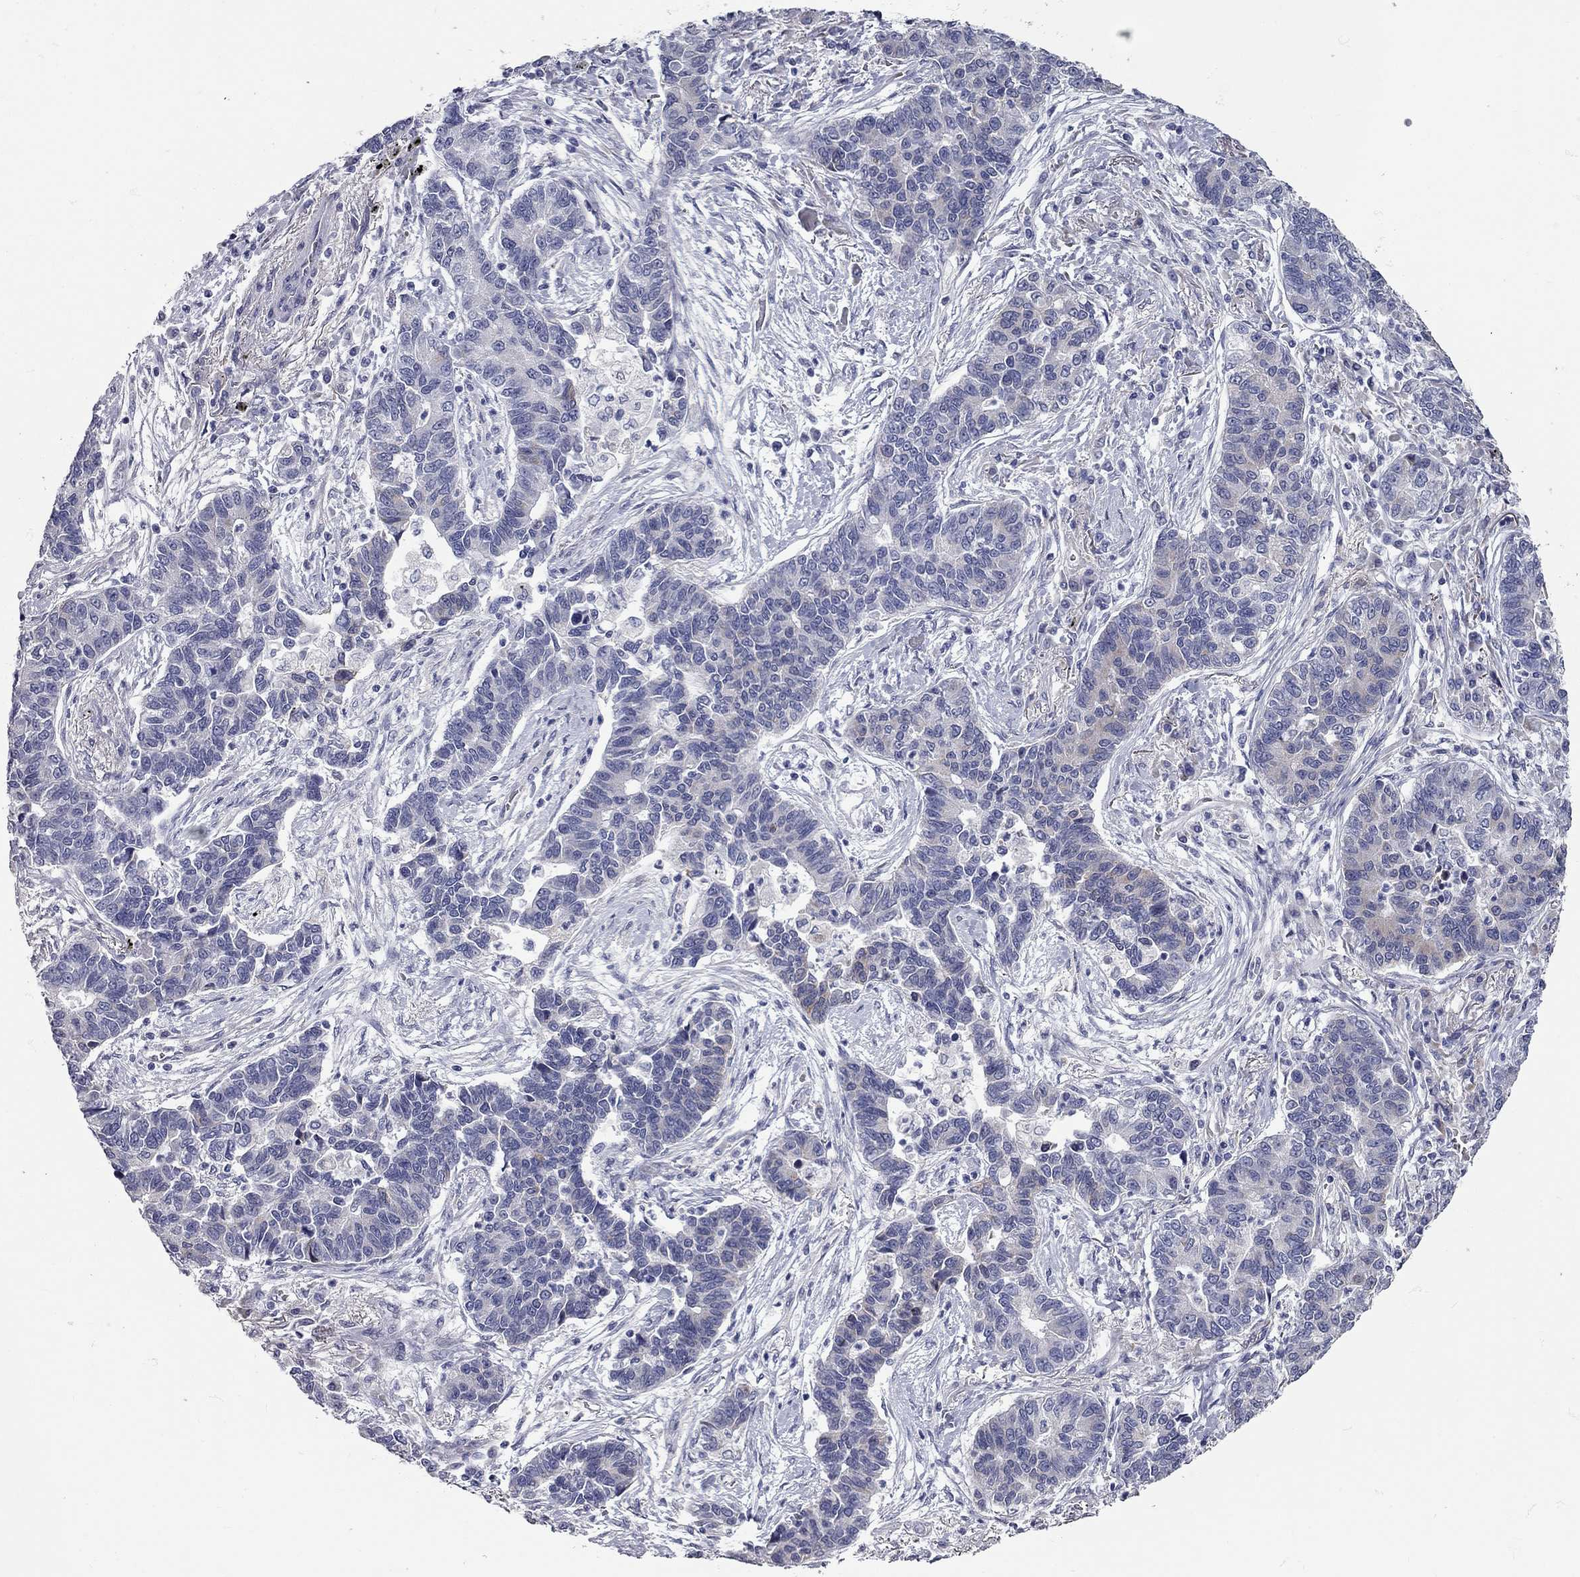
{"staining": {"intensity": "negative", "quantity": "none", "location": "none"}, "tissue": "lung cancer", "cell_type": "Tumor cells", "image_type": "cancer", "snomed": [{"axis": "morphology", "description": "Adenocarcinoma, NOS"}, {"axis": "topography", "description": "Lung"}], "caption": "Tumor cells are negative for protein expression in human lung cancer (adenocarcinoma).", "gene": "XAGE2", "patient": {"sex": "female", "age": 57}}